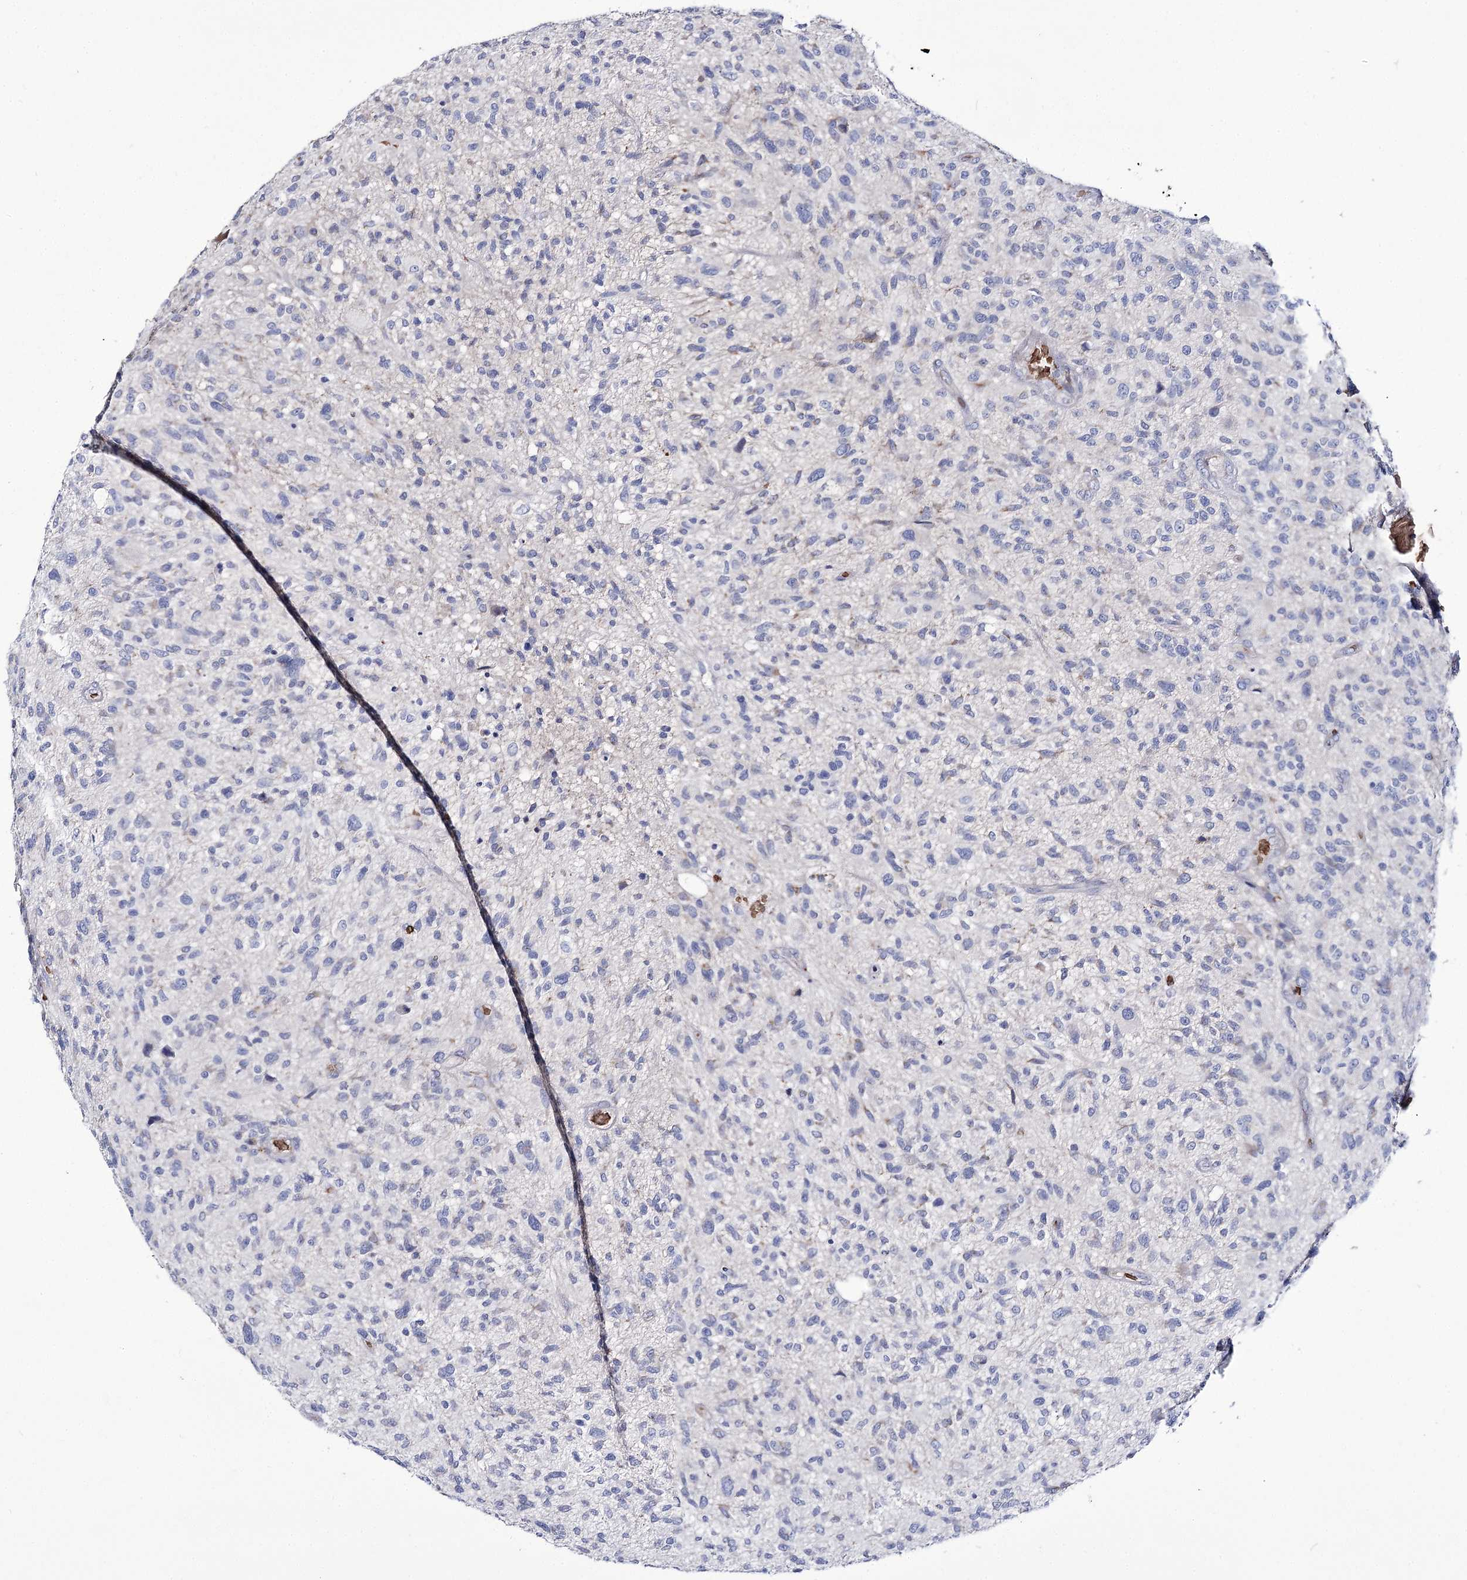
{"staining": {"intensity": "negative", "quantity": "none", "location": "none"}, "tissue": "glioma", "cell_type": "Tumor cells", "image_type": "cancer", "snomed": [{"axis": "morphology", "description": "Glioma, malignant, High grade"}, {"axis": "topography", "description": "Brain"}], "caption": "An immunohistochemistry (IHC) photomicrograph of malignant glioma (high-grade) is shown. There is no staining in tumor cells of malignant glioma (high-grade).", "gene": "GBF1", "patient": {"sex": "male", "age": 47}}